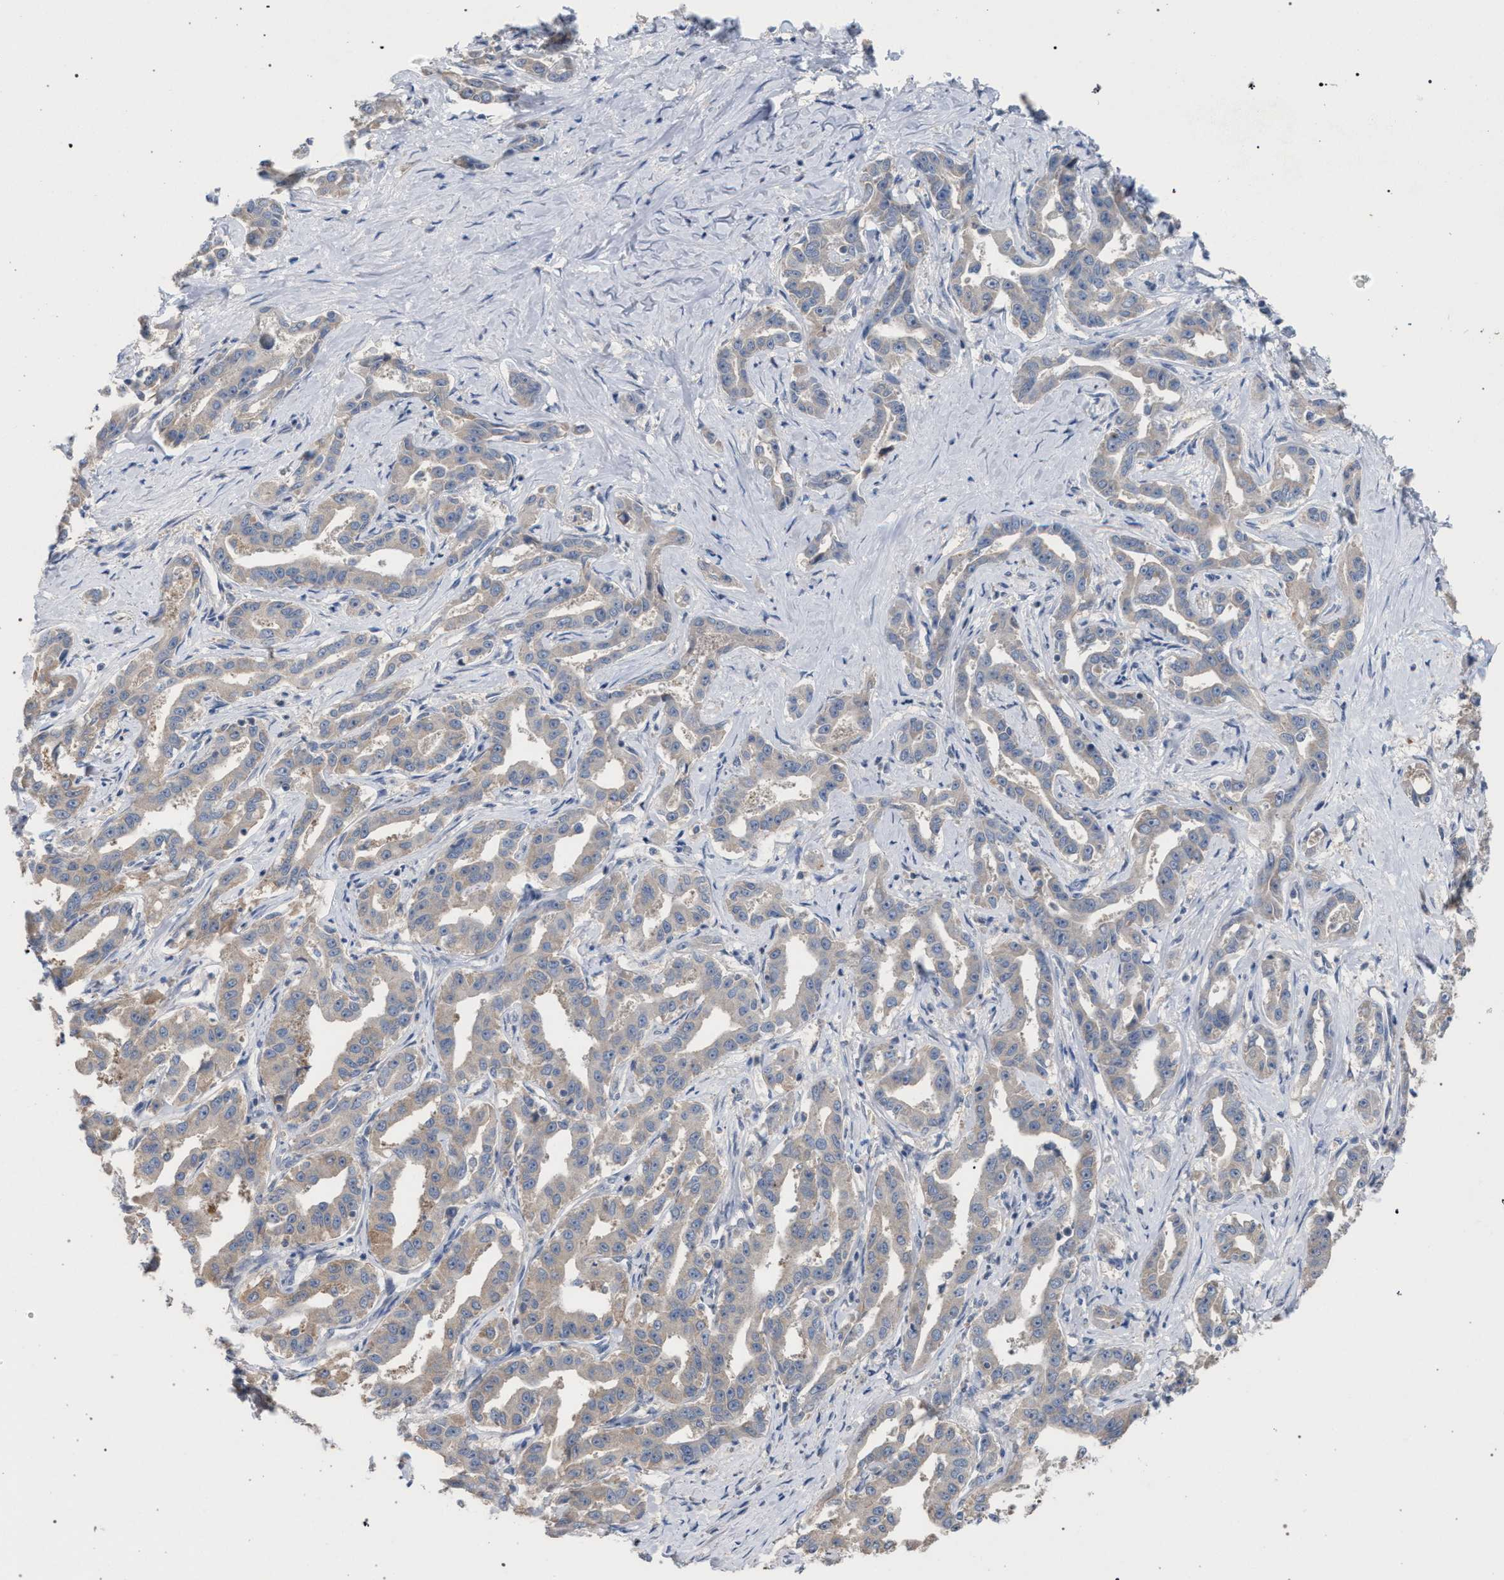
{"staining": {"intensity": "weak", "quantity": "<25%", "location": "cytoplasmic/membranous"}, "tissue": "liver cancer", "cell_type": "Tumor cells", "image_type": "cancer", "snomed": [{"axis": "morphology", "description": "Cholangiocarcinoma"}, {"axis": "topography", "description": "Liver"}], "caption": "This is a histopathology image of immunohistochemistry staining of liver cholangiocarcinoma, which shows no staining in tumor cells. (DAB IHC visualized using brightfield microscopy, high magnification).", "gene": "TECPR1", "patient": {"sex": "male", "age": 59}}